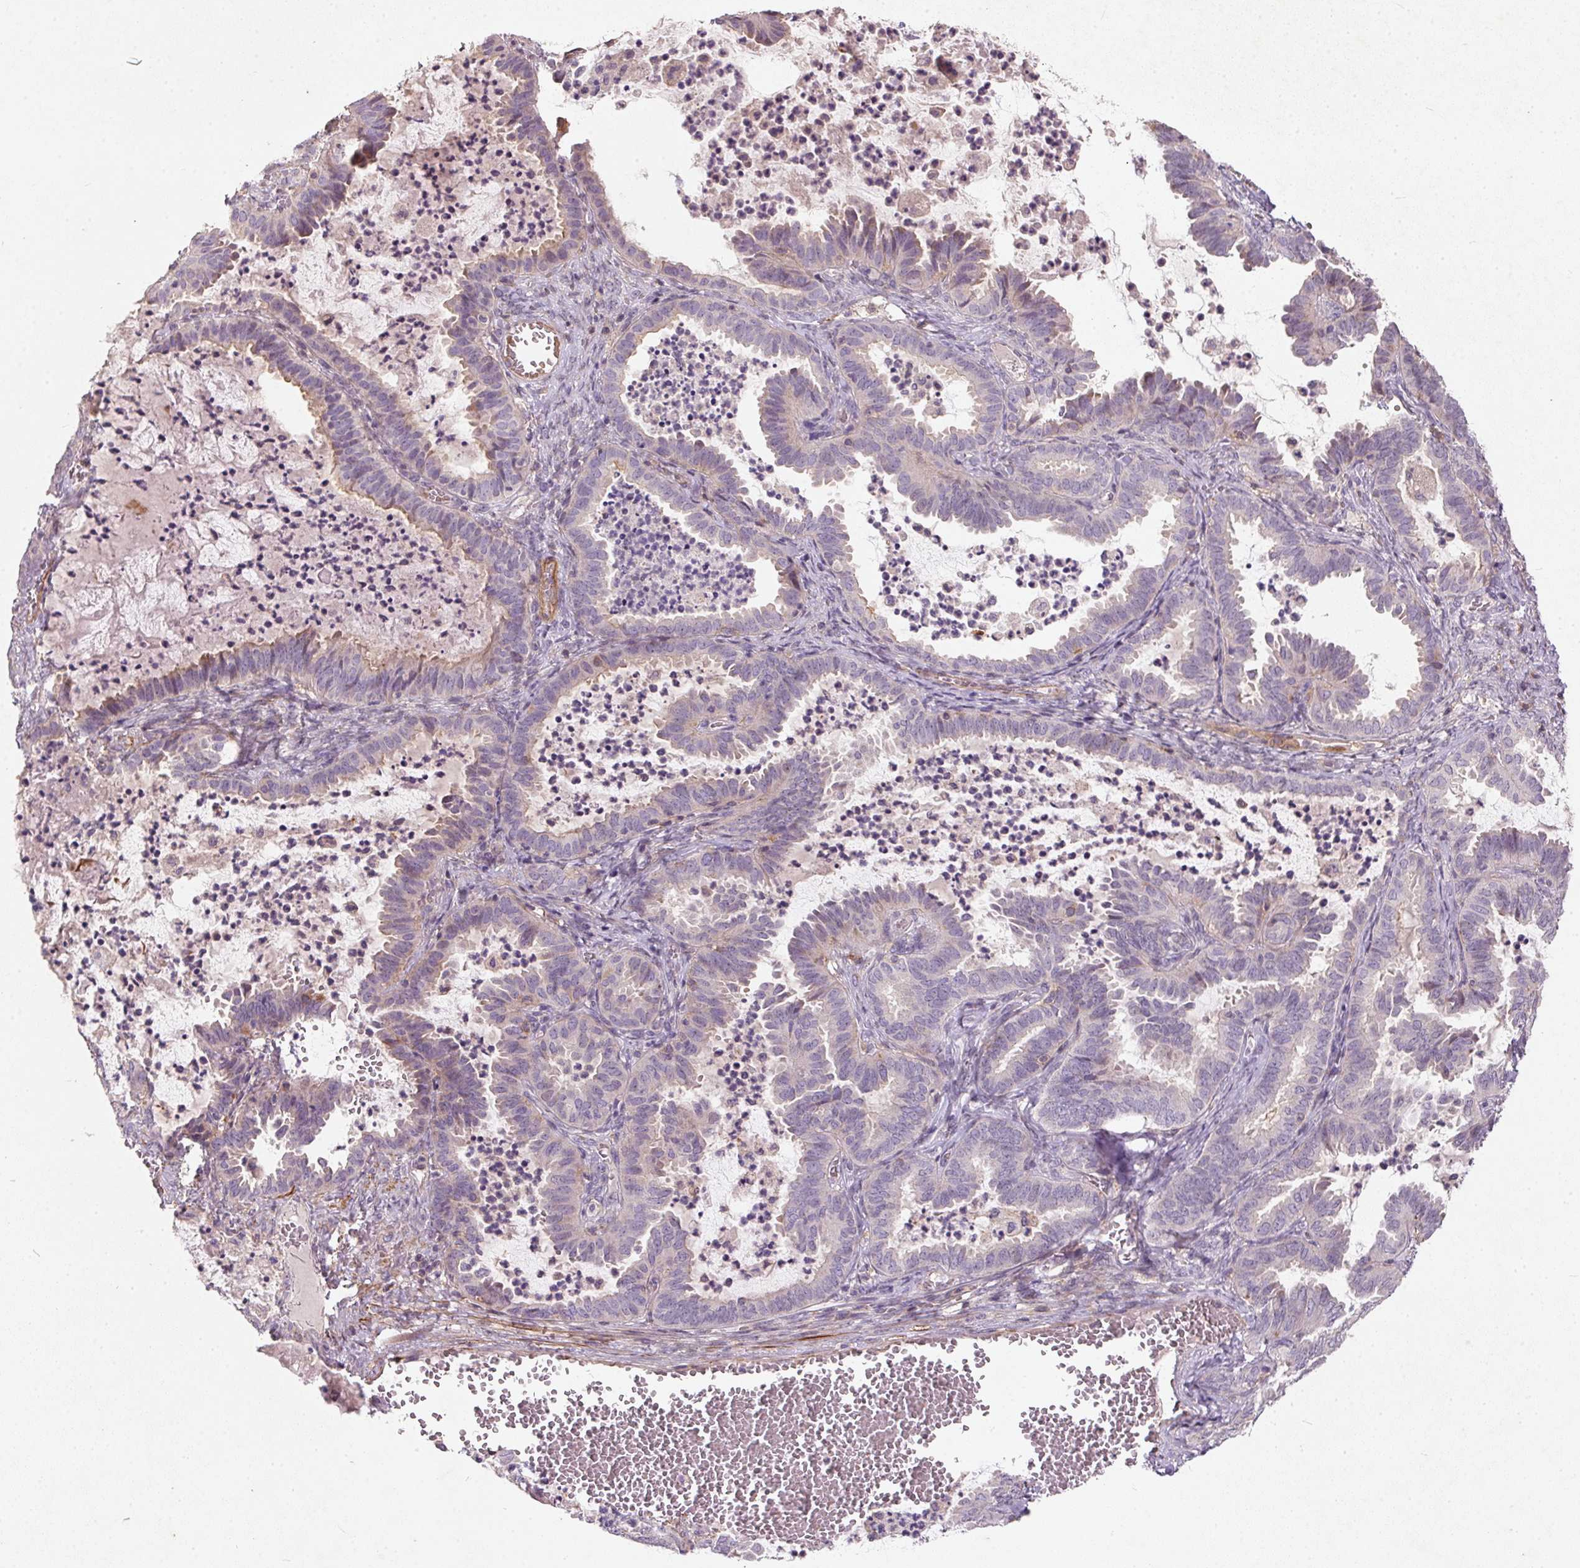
{"staining": {"intensity": "moderate", "quantity": "<25%", "location": "cytoplasmic/membranous"}, "tissue": "ovarian cancer", "cell_type": "Tumor cells", "image_type": "cancer", "snomed": [{"axis": "morphology", "description": "Carcinoma, endometroid"}, {"axis": "topography", "description": "Ovary"}], "caption": "High-power microscopy captured an immunohistochemistry (IHC) photomicrograph of ovarian cancer, revealing moderate cytoplasmic/membranous positivity in about <25% of tumor cells.", "gene": "KCNK15", "patient": {"sex": "female", "age": 70}}